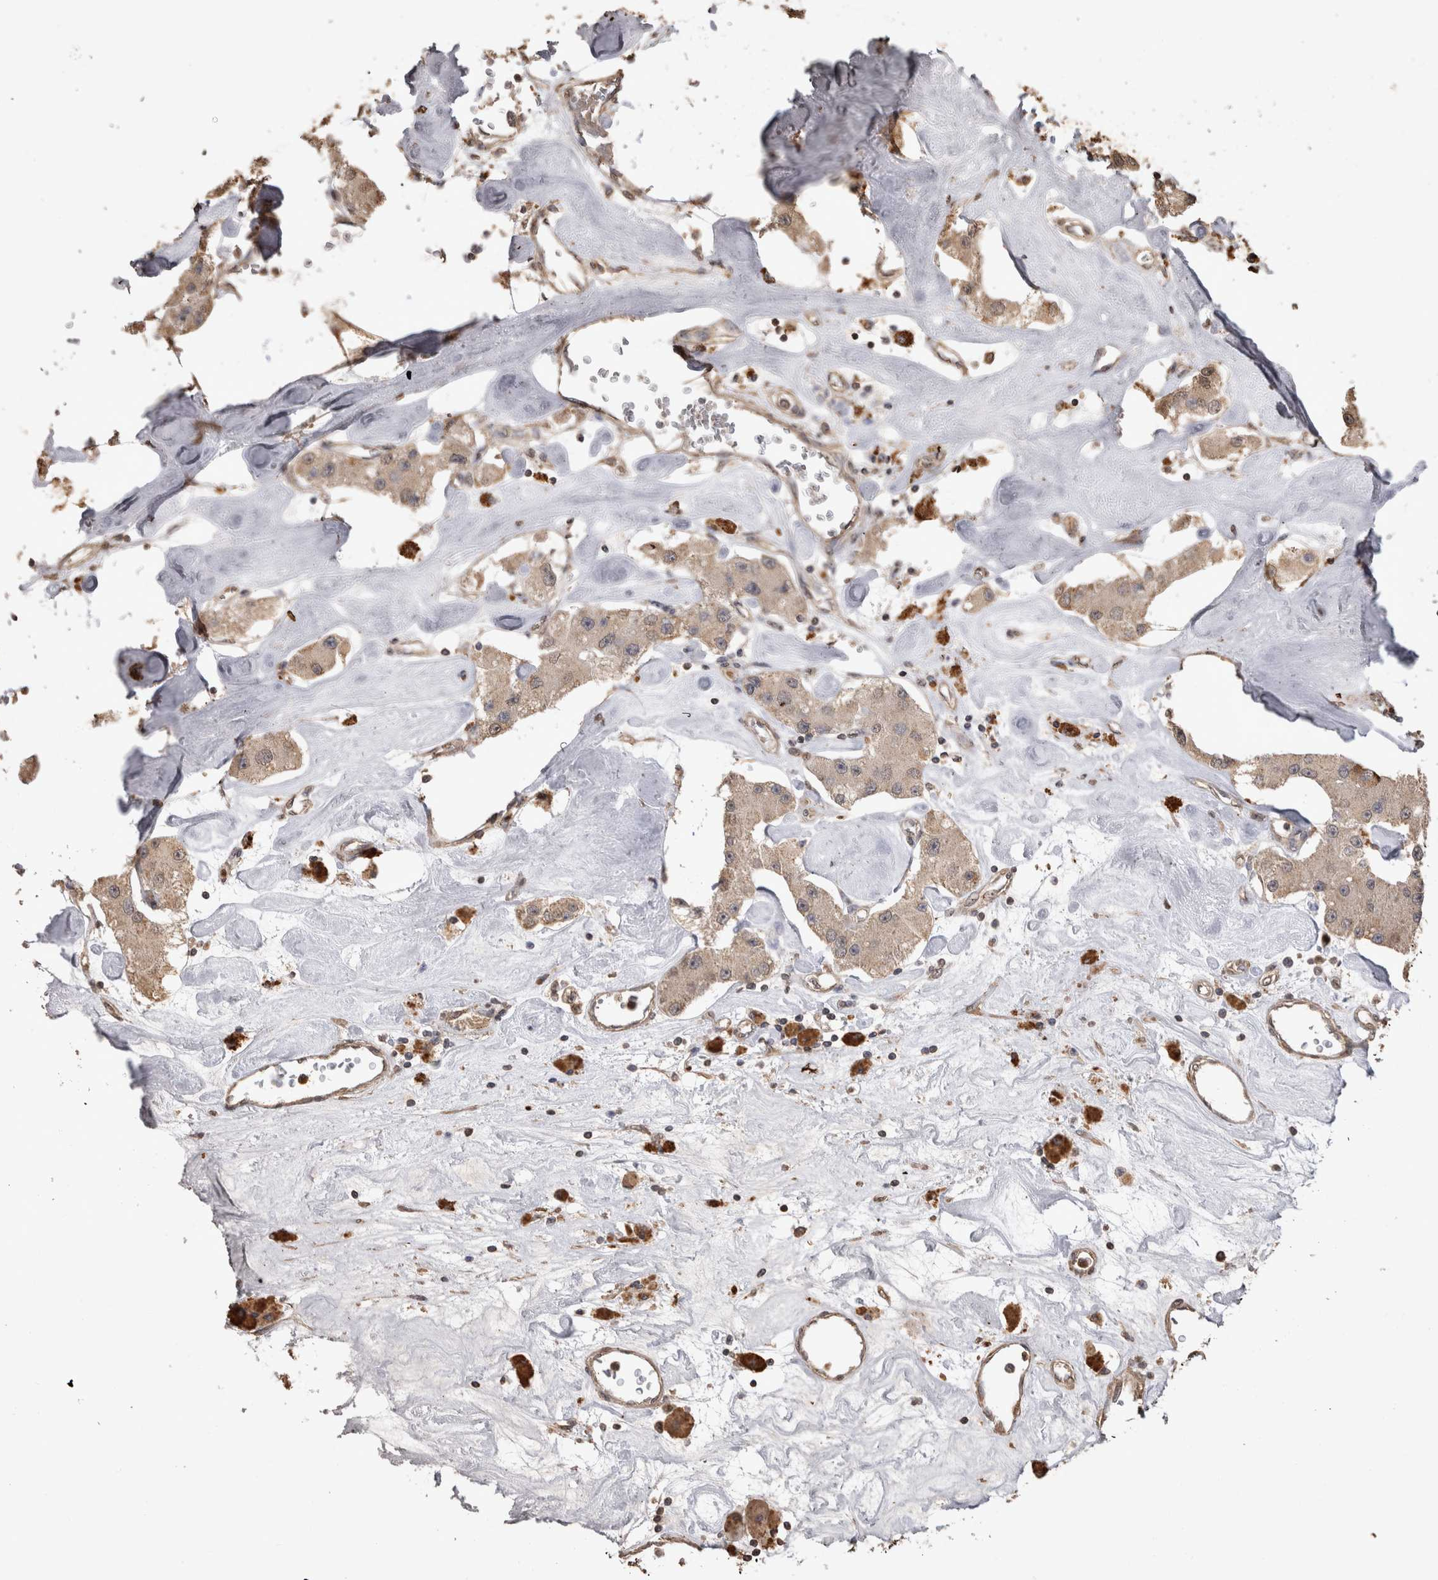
{"staining": {"intensity": "weak", "quantity": ">75%", "location": "cytoplasmic/membranous"}, "tissue": "carcinoid", "cell_type": "Tumor cells", "image_type": "cancer", "snomed": [{"axis": "morphology", "description": "Carcinoid, malignant, NOS"}, {"axis": "topography", "description": "Pancreas"}], "caption": "Carcinoid stained for a protein reveals weak cytoplasmic/membranous positivity in tumor cells.", "gene": "SOCS5", "patient": {"sex": "male", "age": 41}}